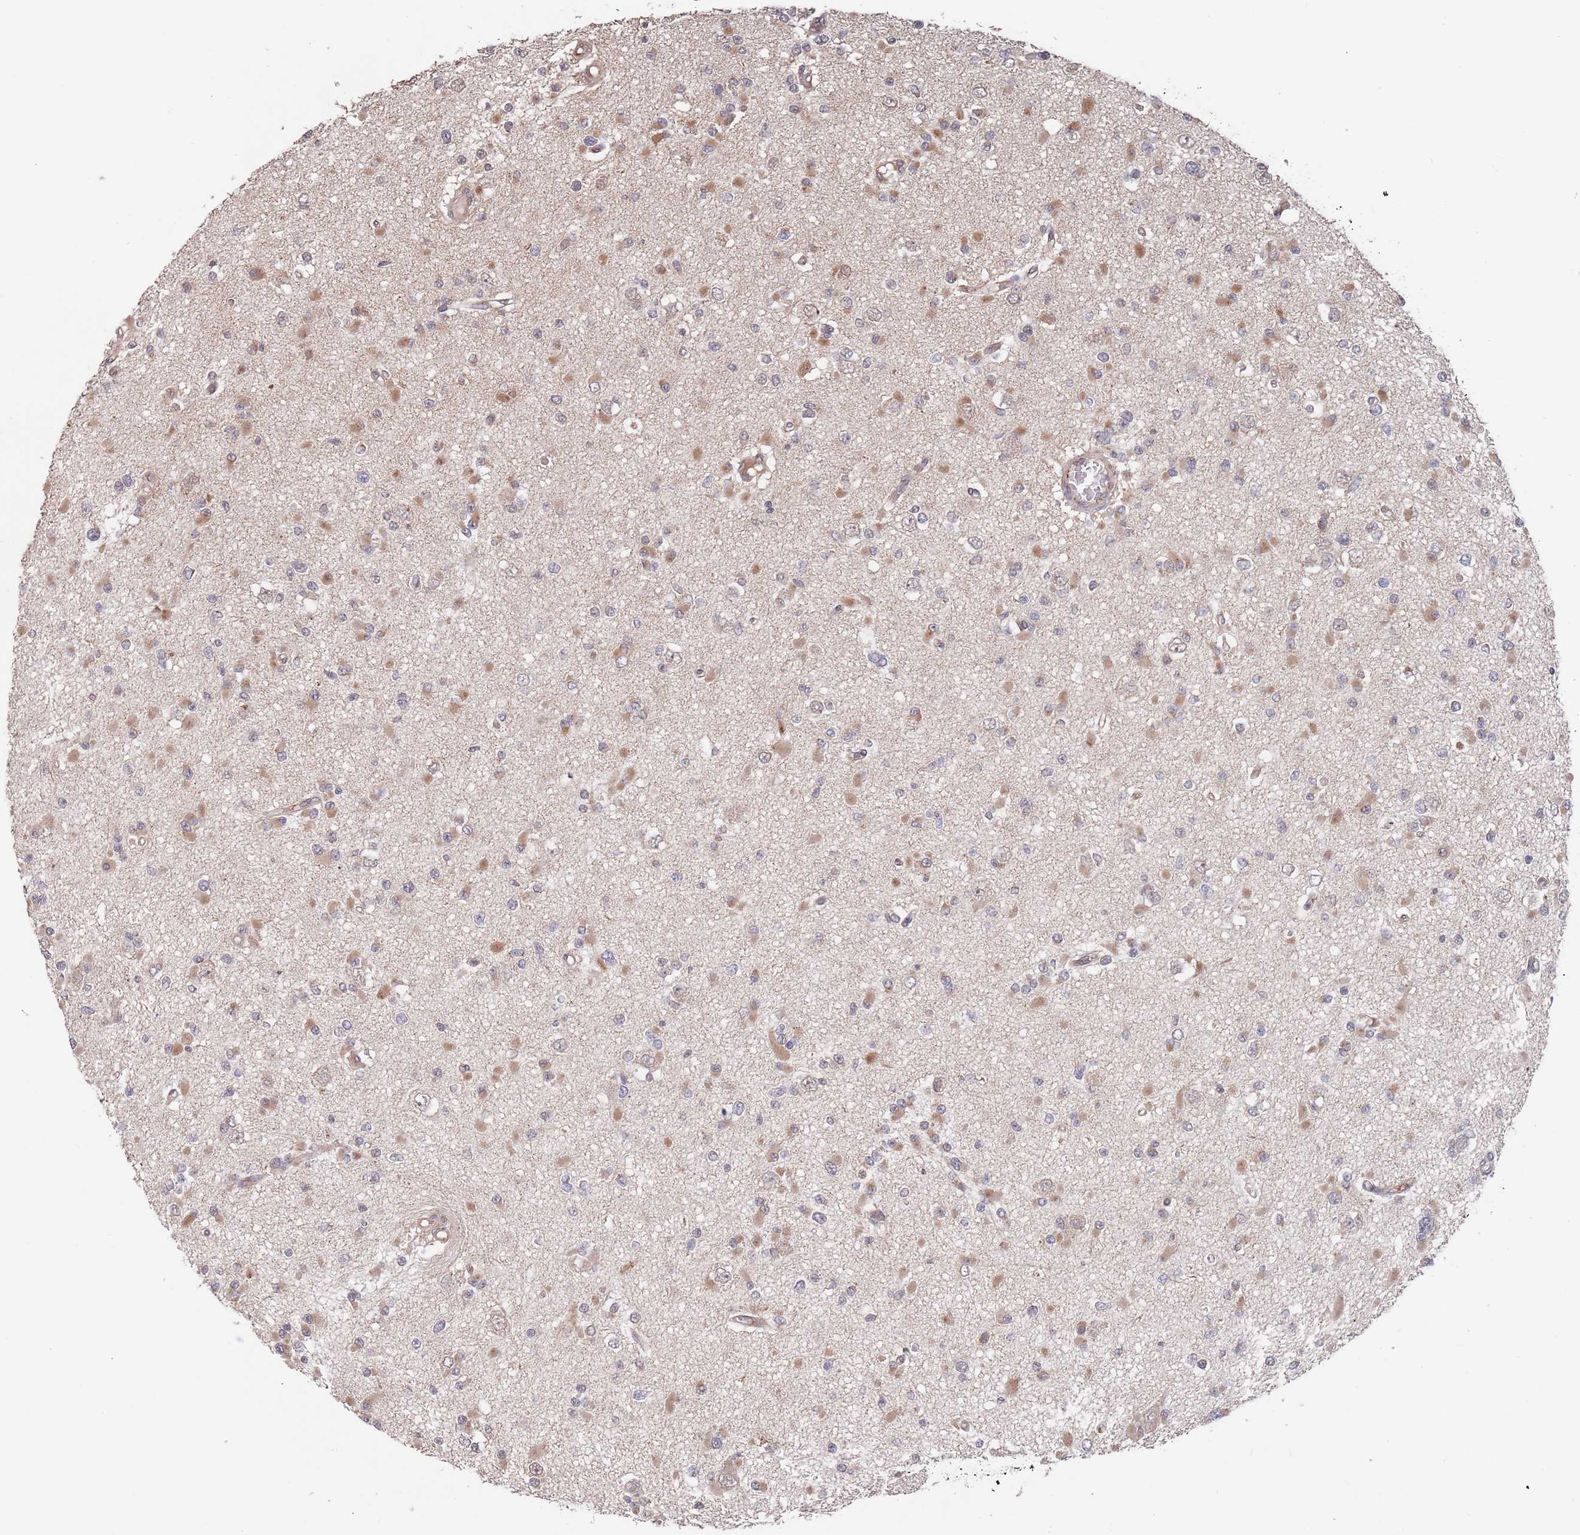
{"staining": {"intensity": "weak", "quantity": ">75%", "location": "cytoplasmic/membranous"}, "tissue": "glioma", "cell_type": "Tumor cells", "image_type": "cancer", "snomed": [{"axis": "morphology", "description": "Glioma, malignant, Low grade"}, {"axis": "topography", "description": "Brain"}], "caption": "A low amount of weak cytoplasmic/membranous expression is appreciated in about >75% of tumor cells in malignant low-grade glioma tissue. The protein of interest is shown in brown color, while the nuclei are stained blue.", "gene": "UNC45A", "patient": {"sex": "female", "age": 22}}